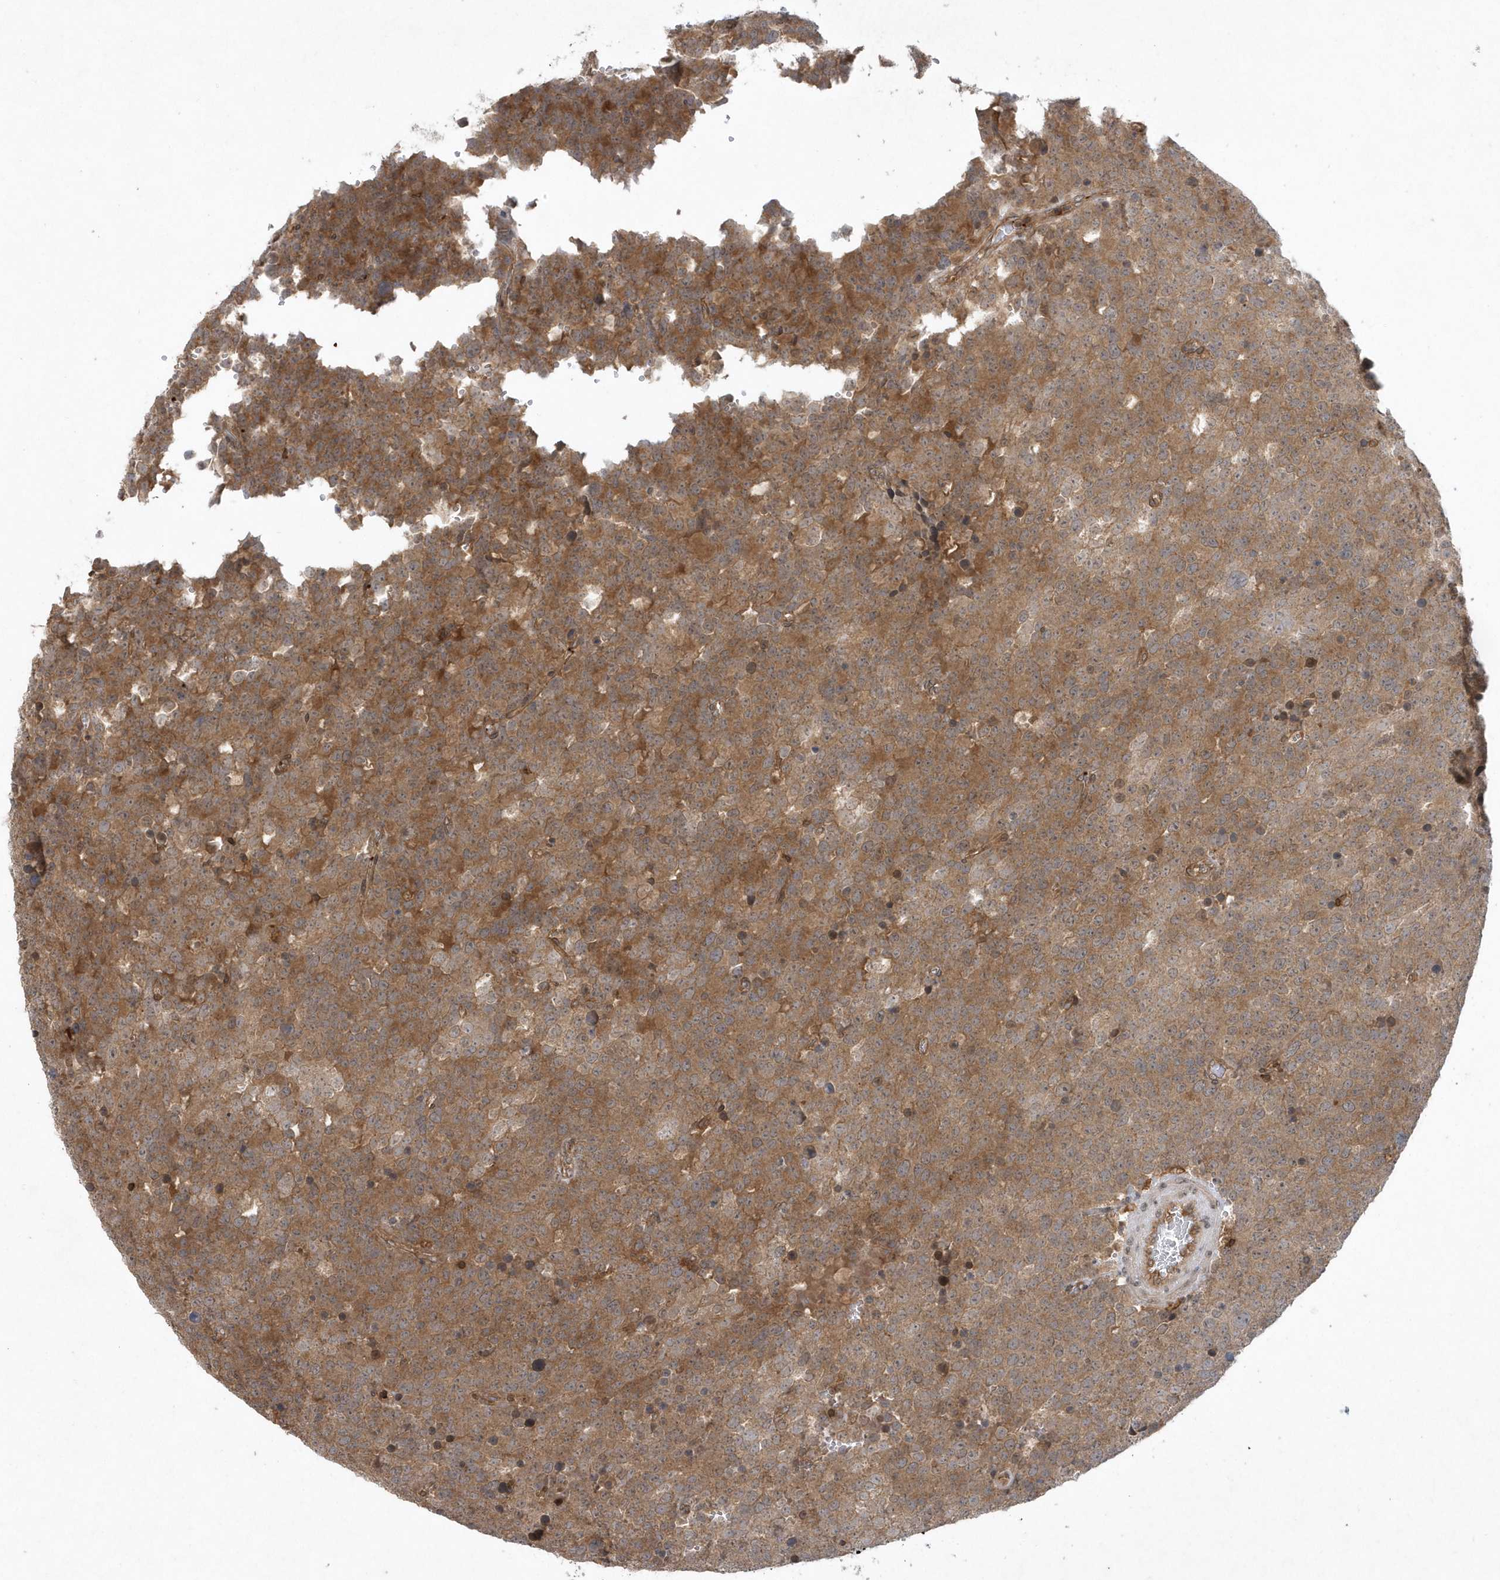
{"staining": {"intensity": "moderate", "quantity": ">75%", "location": "cytoplasmic/membranous"}, "tissue": "testis cancer", "cell_type": "Tumor cells", "image_type": "cancer", "snomed": [{"axis": "morphology", "description": "Seminoma, NOS"}, {"axis": "topography", "description": "Testis"}], "caption": "A histopathology image showing moderate cytoplasmic/membranous expression in about >75% of tumor cells in seminoma (testis), as visualized by brown immunohistochemical staining.", "gene": "ACYP1", "patient": {"sex": "male", "age": 71}}